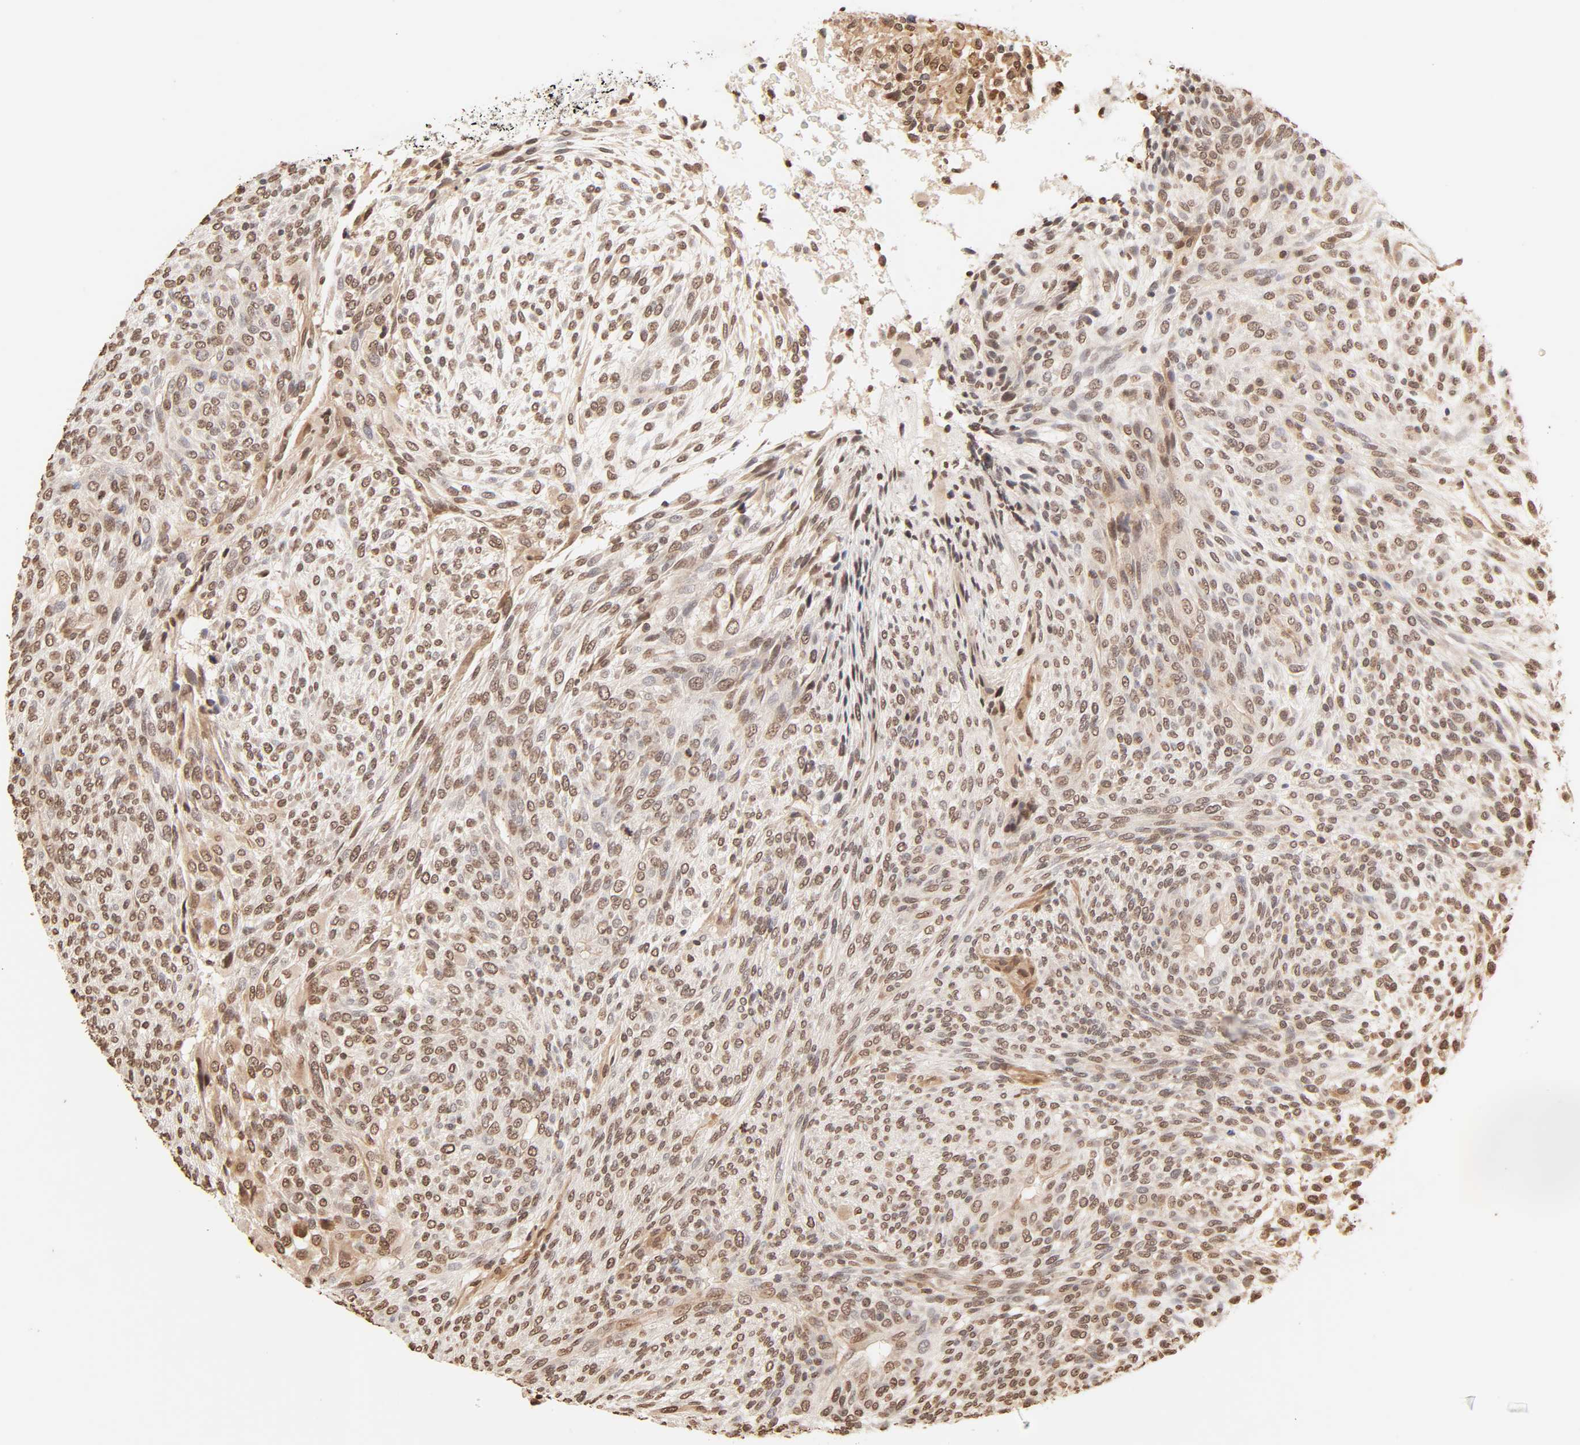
{"staining": {"intensity": "moderate", "quantity": ">75%", "location": "cytoplasmic/membranous,nuclear"}, "tissue": "glioma", "cell_type": "Tumor cells", "image_type": "cancer", "snomed": [{"axis": "morphology", "description": "Glioma, malignant, High grade"}, {"axis": "topography", "description": "Cerebral cortex"}], "caption": "Glioma stained with immunohistochemistry (IHC) shows moderate cytoplasmic/membranous and nuclear expression in approximately >75% of tumor cells. Nuclei are stained in blue.", "gene": "TBL1X", "patient": {"sex": "female", "age": 55}}